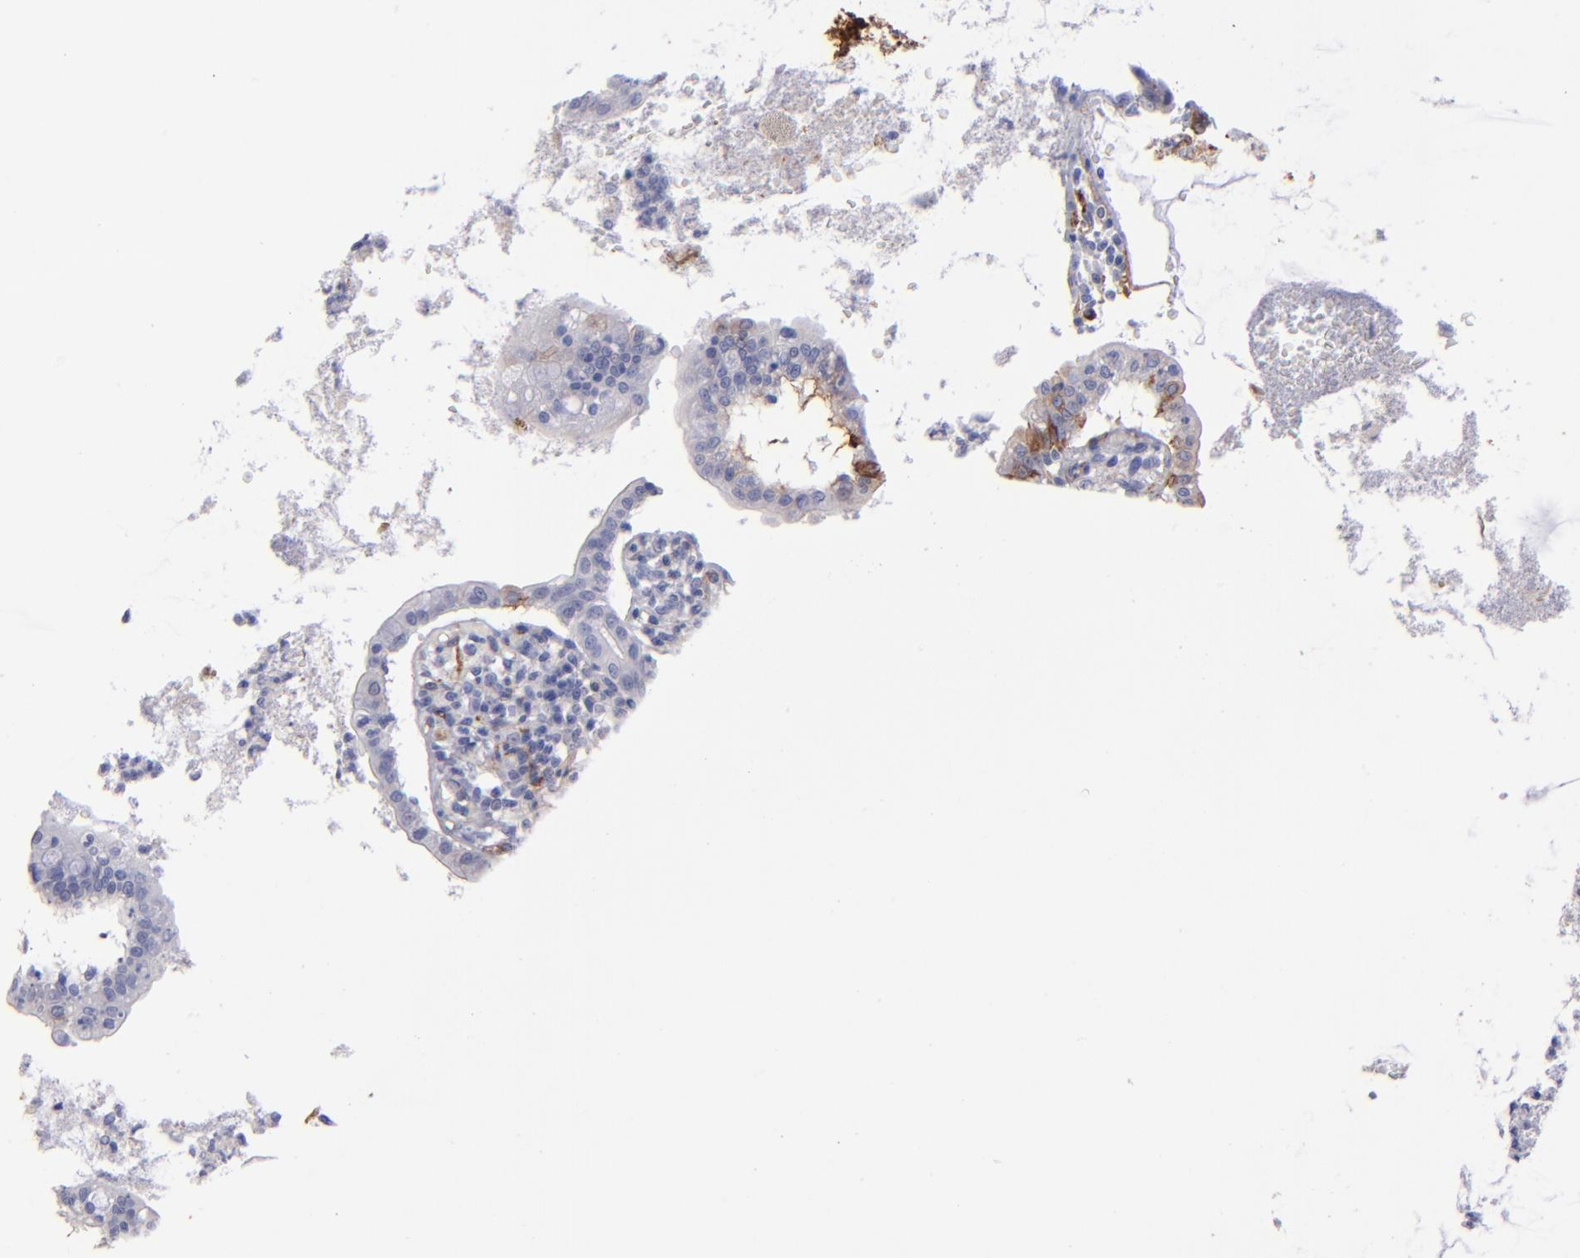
{"staining": {"intensity": "negative", "quantity": "none", "location": "none"}, "tissue": "small intestine", "cell_type": "Glandular cells", "image_type": "normal", "snomed": [{"axis": "morphology", "description": "Normal tissue, NOS"}, {"axis": "topography", "description": "Small intestine"}], "caption": "IHC photomicrograph of unremarkable small intestine: small intestine stained with DAB exhibits no significant protein positivity in glandular cells.", "gene": "AHNAK2", "patient": {"sex": "female", "age": 61}}